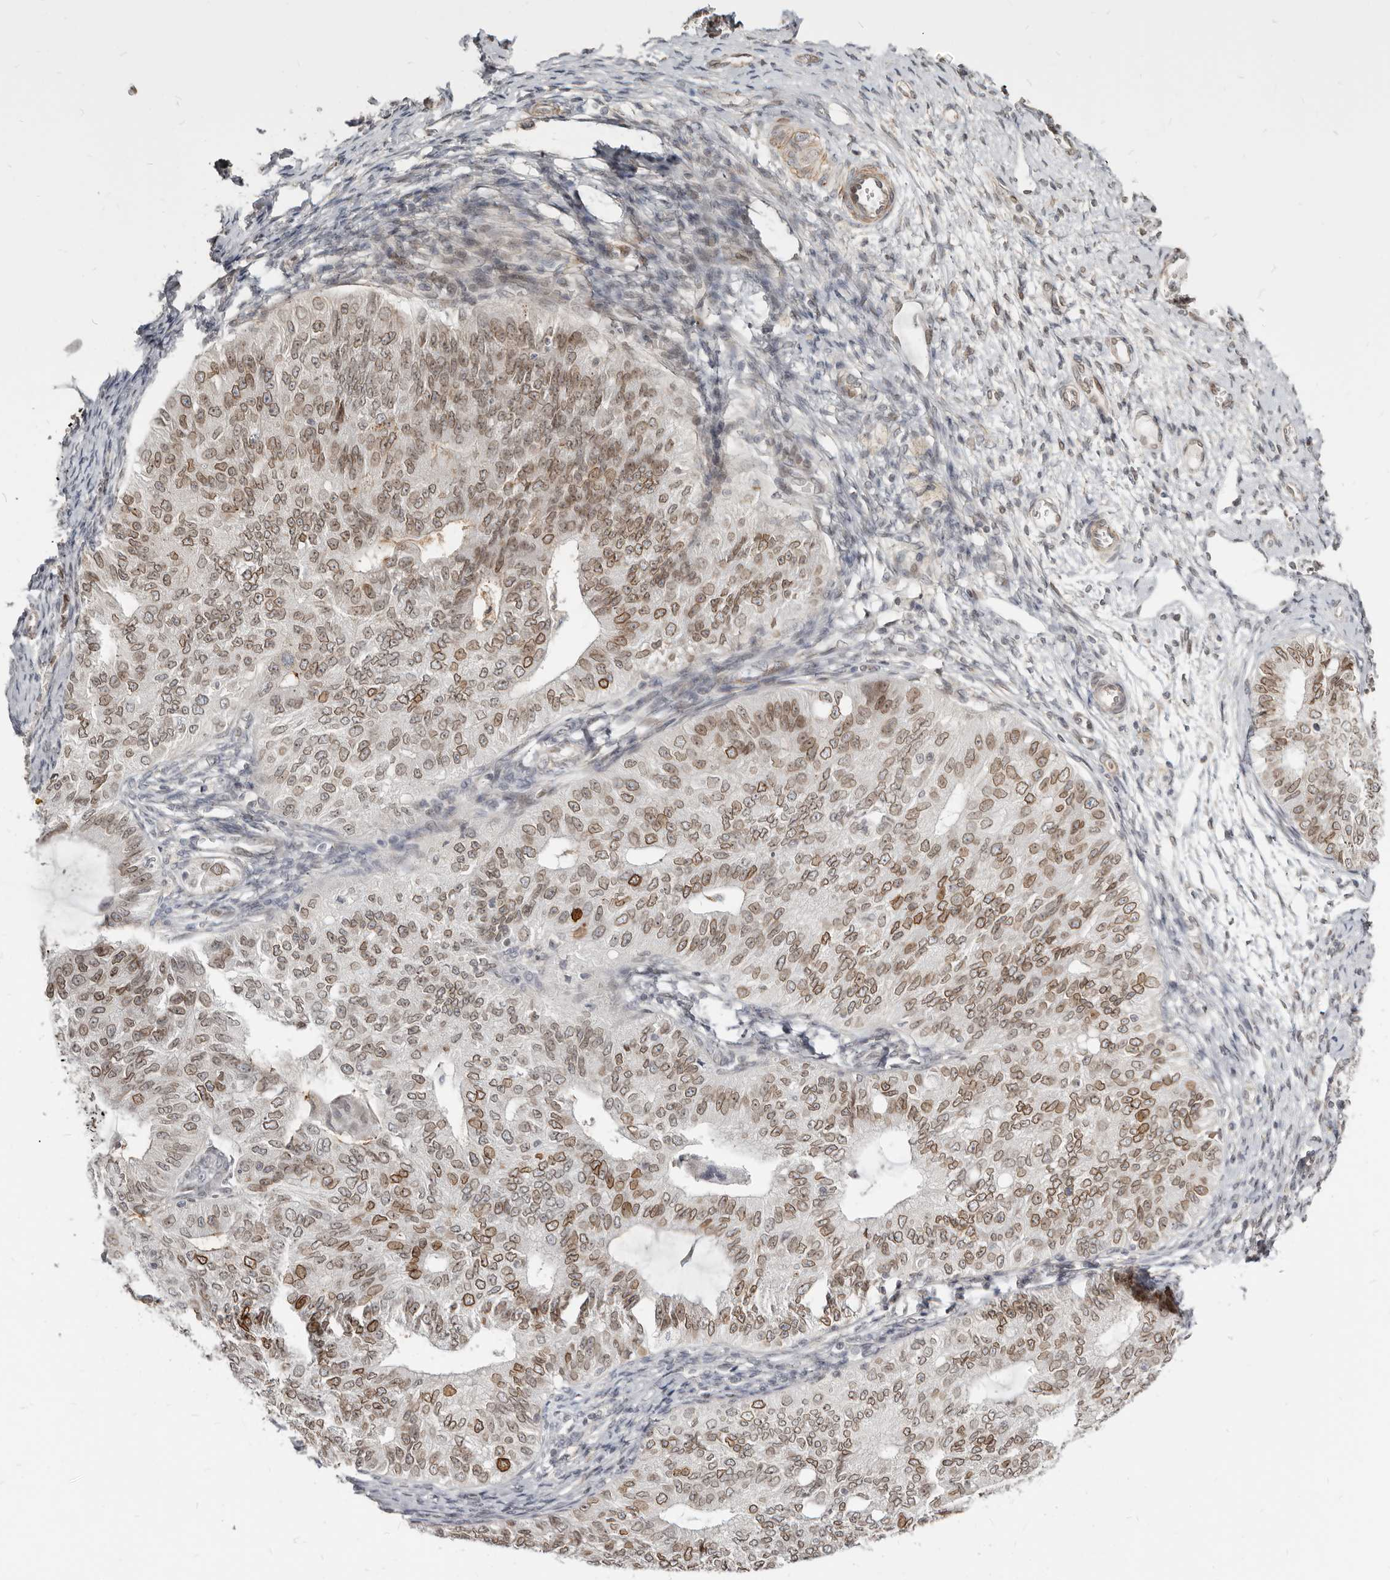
{"staining": {"intensity": "moderate", "quantity": "25%-75%", "location": "cytoplasmic/membranous,nuclear"}, "tissue": "endometrial cancer", "cell_type": "Tumor cells", "image_type": "cancer", "snomed": [{"axis": "morphology", "description": "Adenocarcinoma, NOS"}, {"axis": "topography", "description": "Endometrium"}], "caption": "This histopathology image exhibits adenocarcinoma (endometrial) stained with IHC to label a protein in brown. The cytoplasmic/membranous and nuclear of tumor cells show moderate positivity for the protein. Nuclei are counter-stained blue.", "gene": "NUP153", "patient": {"sex": "female", "age": 32}}